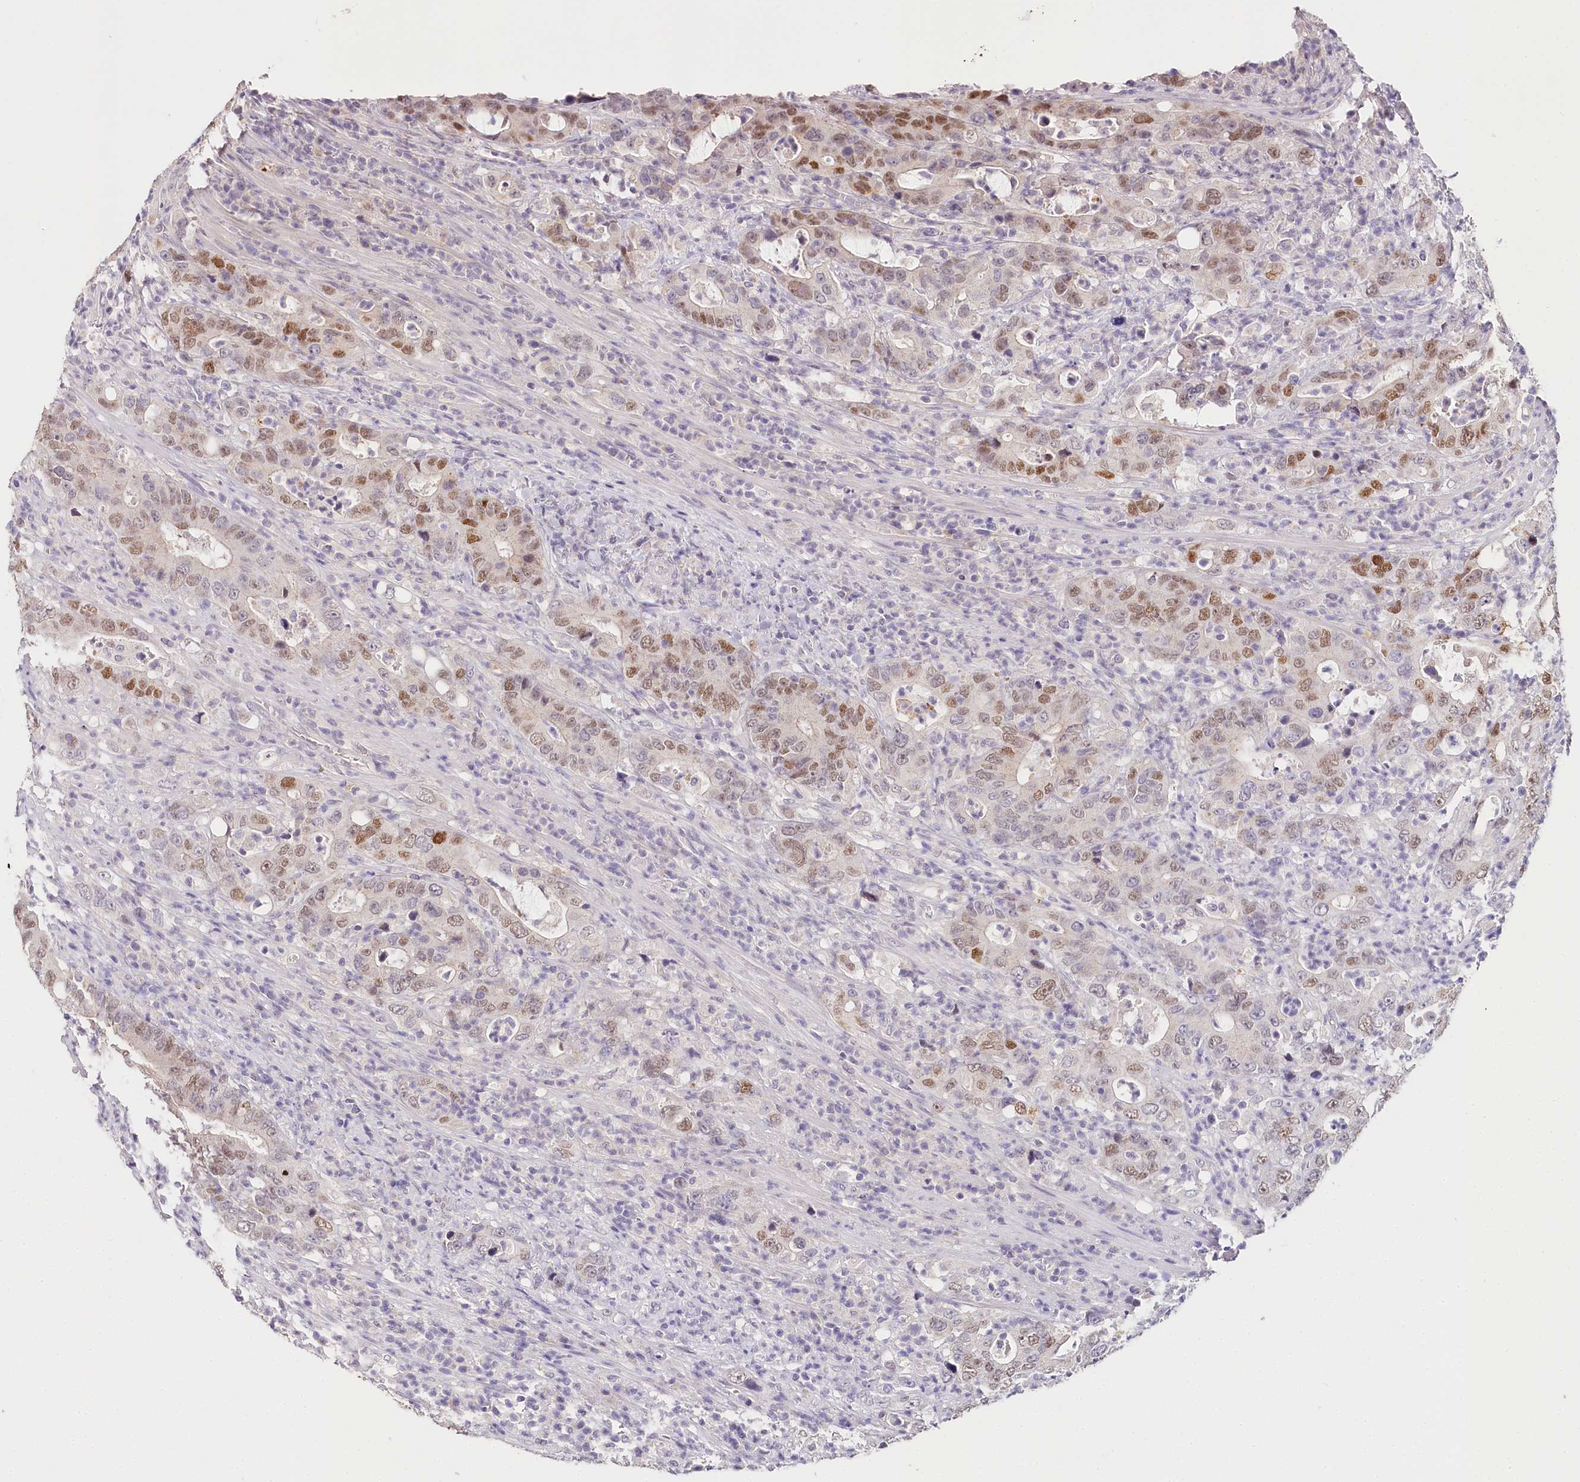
{"staining": {"intensity": "moderate", "quantity": "25%-75%", "location": "nuclear"}, "tissue": "colorectal cancer", "cell_type": "Tumor cells", "image_type": "cancer", "snomed": [{"axis": "morphology", "description": "Adenocarcinoma, NOS"}, {"axis": "topography", "description": "Colon"}], "caption": "Moderate nuclear expression is identified in approximately 25%-75% of tumor cells in colorectal cancer (adenocarcinoma). The staining was performed using DAB, with brown indicating positive protein expression. Nuclei are stained blue with hematoxylin.", "gene": "TP53", "patient": {"sex": "female", "age": 75}}